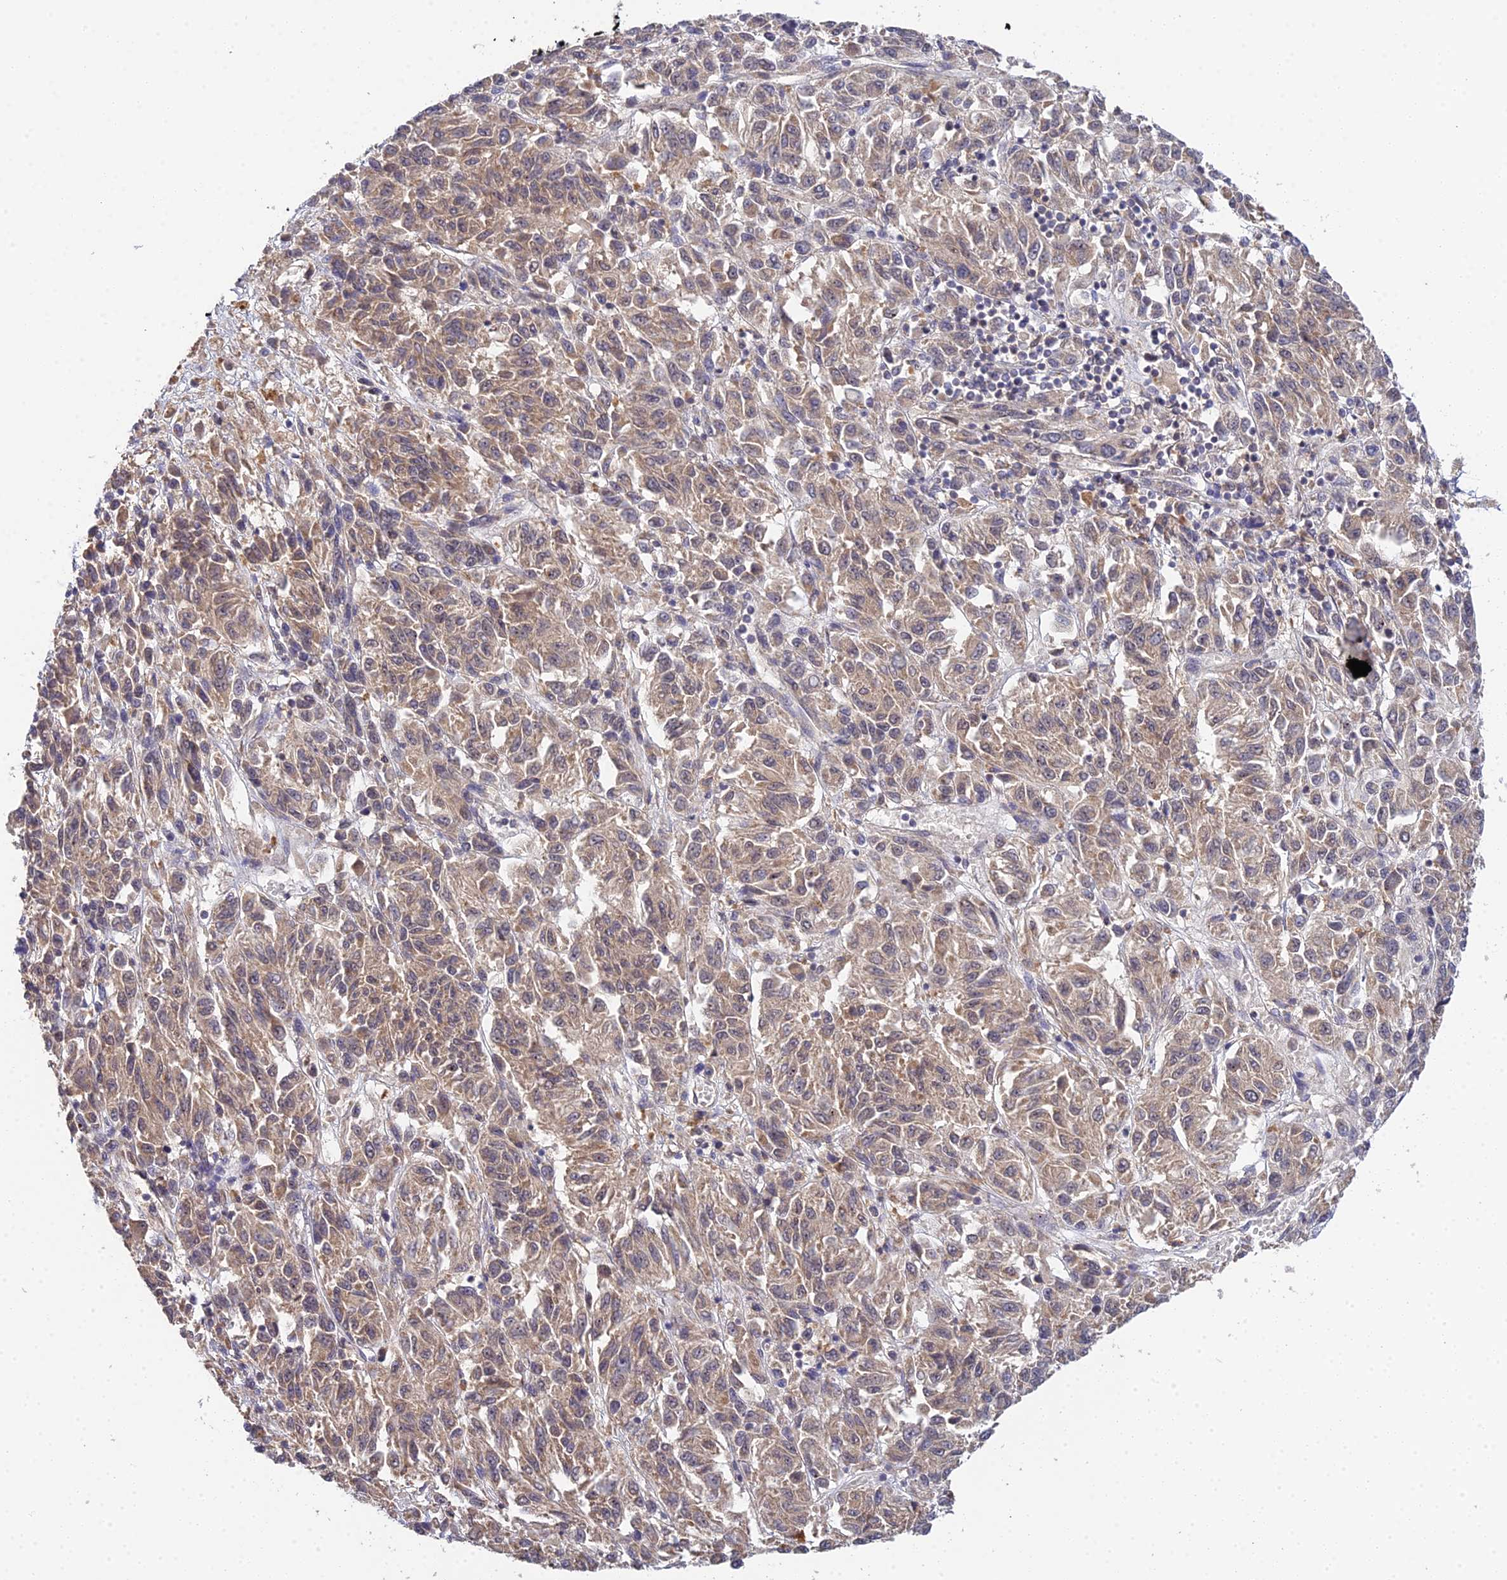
{"staining": {"intensity": "weak", "quantity": "25%-75%", "location": "cytoplasmic/membranous"}, "tissue": "melanoma", "cell_type": "Tumor cells", "image_type": "cancer", "snomed": [{"axis": "morphology", "description": "Malignant melanoma, Metastatic site"}, {"axis": "topography", "description": "Lung"}], "caption": "Protein expression analysis of human malignant melanoma (metastatic site) reveals weak cytoplasmic/membranous expression in about 25%-75% of tumor cells.", "gene": "TPRX1", "patient": {"sex": "male", "age": 64}}